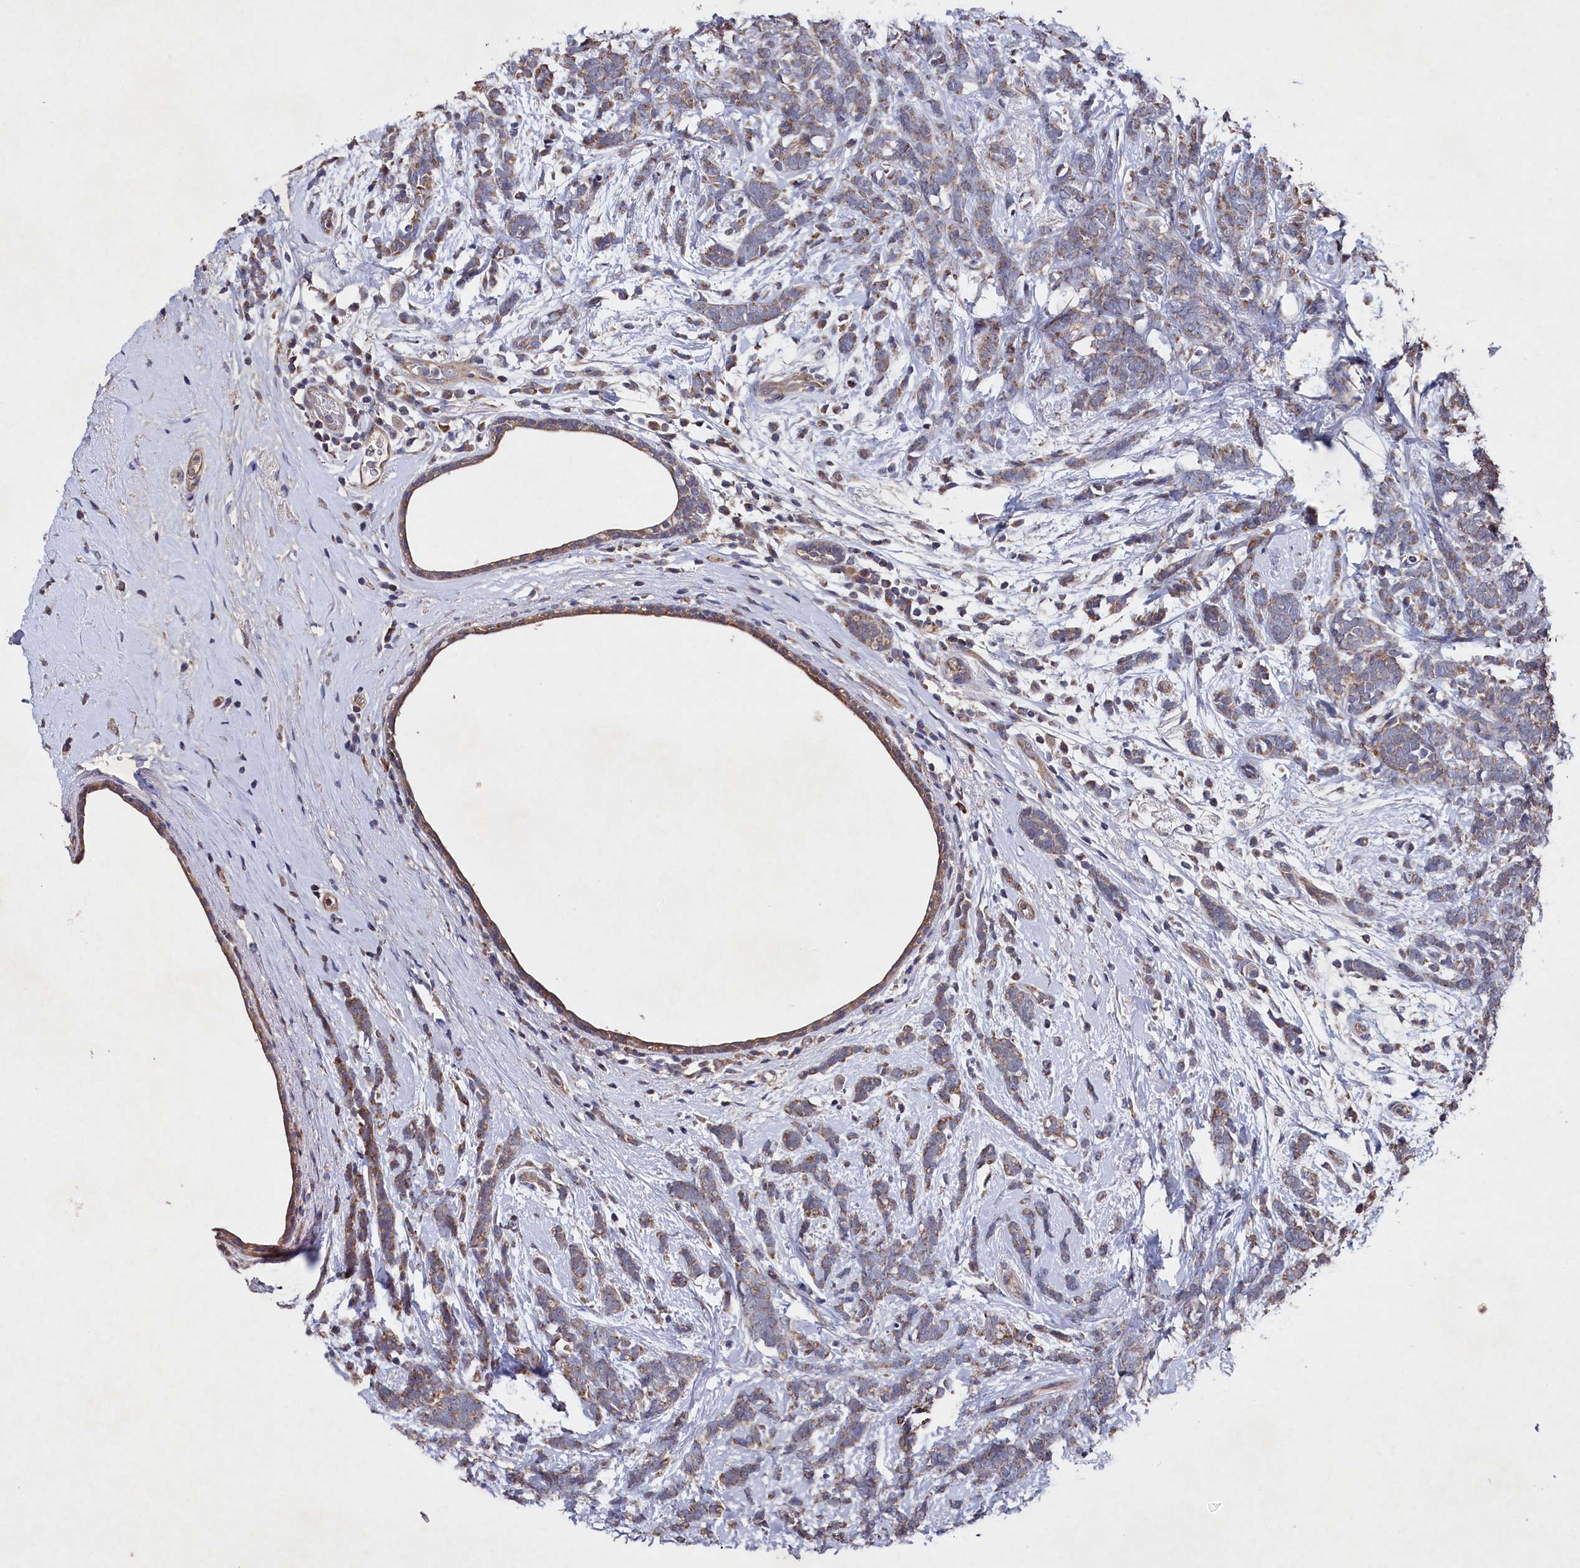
{"staining": {"intensity": "moderate", "quantity": "<25%", "location": "cytoplasmic/membranous"}, "tissue": "breast cancer", "cell_type": "Tumor cells", "image_type": "cancer", "snomed": [{"axis": "morphology", "description": "Lobular carcinoma"}, {"axis": "topography", "description": "Breast"}], "caption": "Moderate cytoplasmic/membranous expression is seen in about <25% of tumor cells in breast cancer.", "gene": "SUPV3L1", "patient": {"sex": "female", "age": 58}}